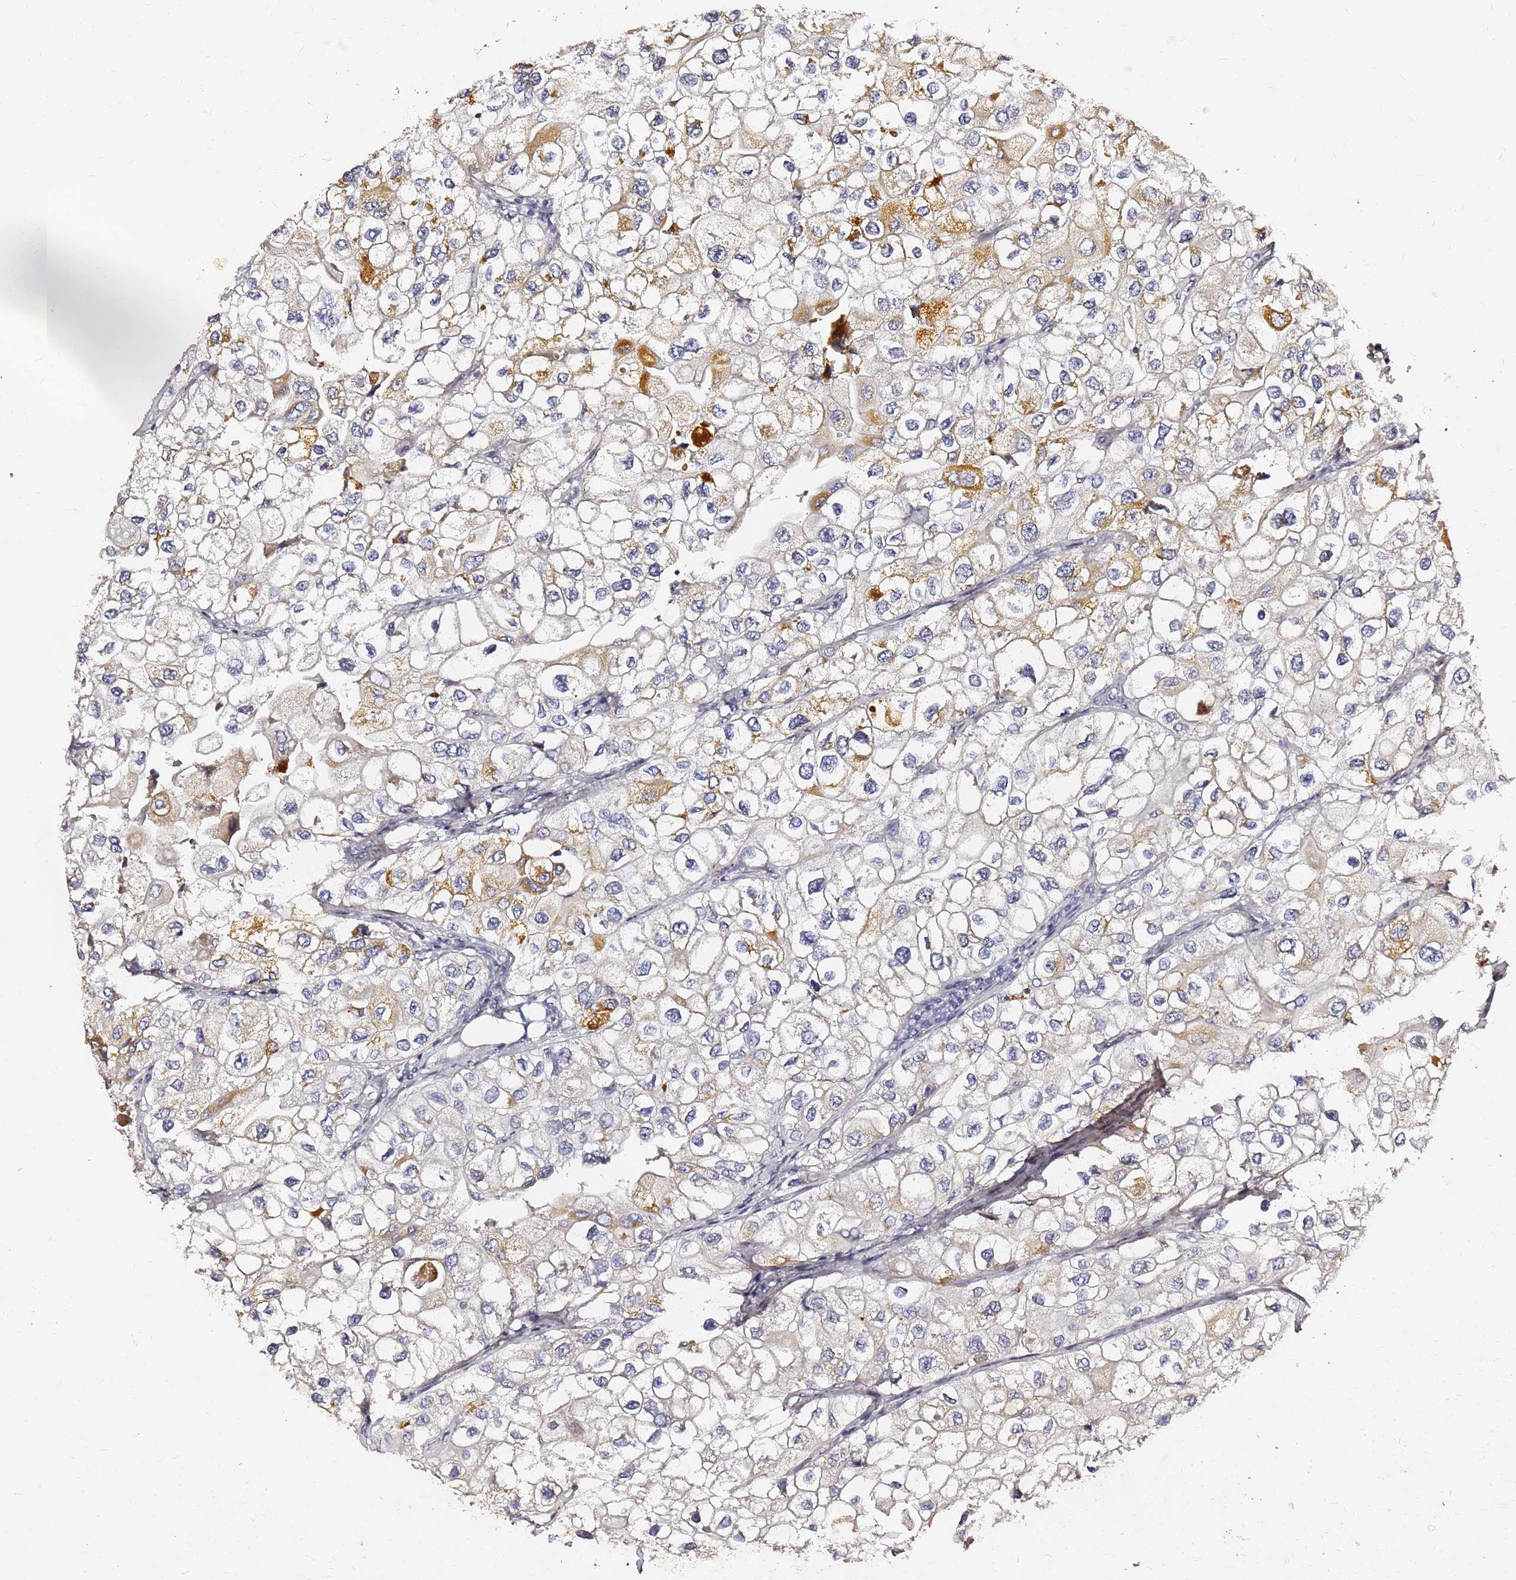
{"staining": {"intensity": "moderate", "quantity": "<25%", "location": "cytoplasmic/membranous"}, "tissue": "urothelial cancer", "cell_type": "Tumor cells", "image_type": "cancer", "snomed": [{"axis": "morphology", "description": "Urothelial carcinoma, High grade"}, {"axis": "topography", "description": "Urinary bladder"}], "caption": "Immunohistochemical staining of human urothelial cancer exhibits low levels of moderate cytoplasmic/membranous protein staining in approximately <25% of tumor cells.", "gene": "FAM183A", "patient": {"sex": "male", "age": 64}}